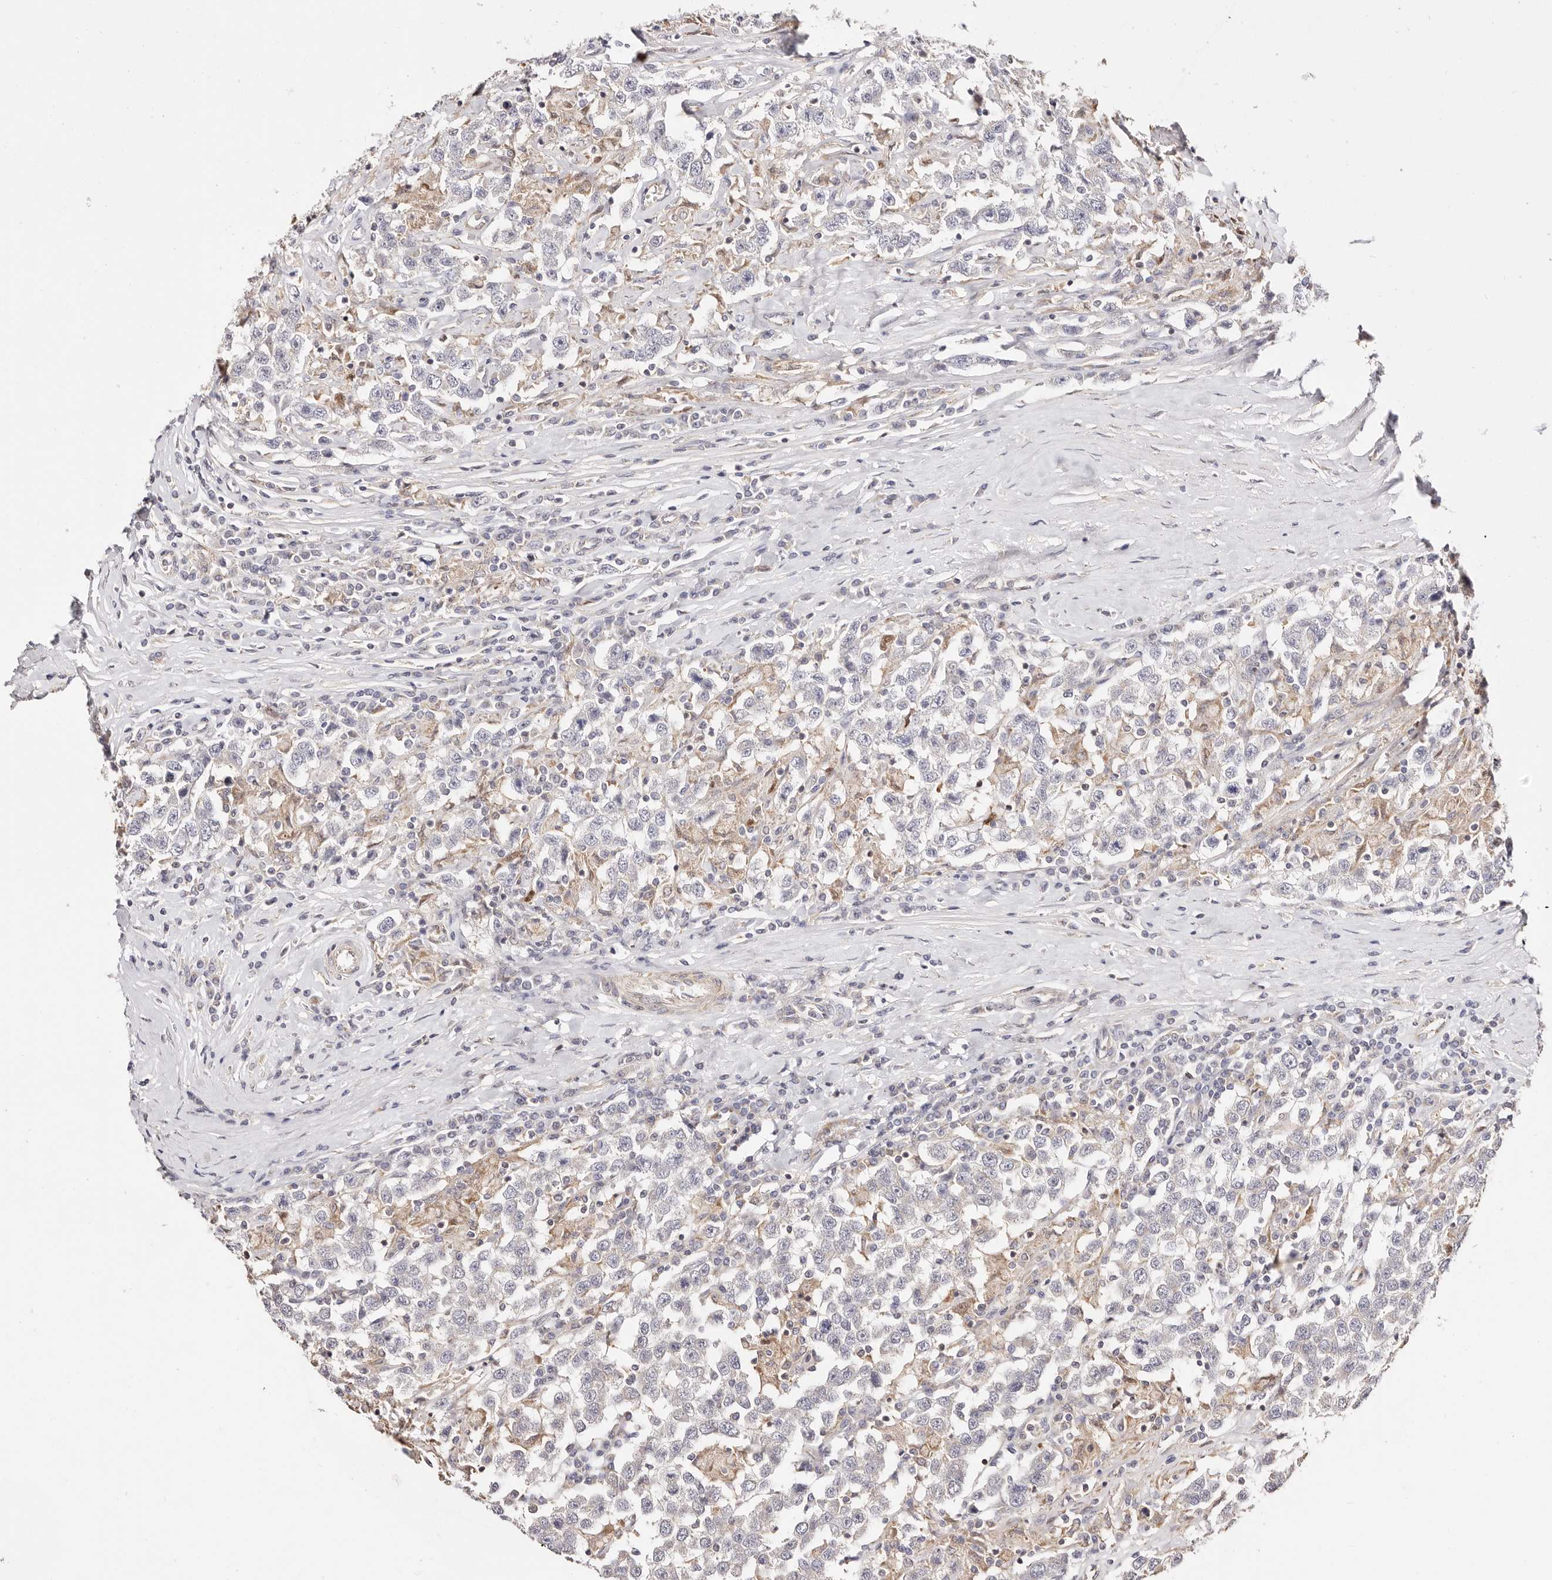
{"staining": {"intensity": "negative", "quantity": "none", "location": "none"}, "tissue": "testis cancer", "cell_type": "Tumor cells", "image_type": "cancer", "snomed": [{"axis": "morphology", "description": "Seminoma, NOS"}, {"axis": "topography", "description": "Testis"}], "caption": "Immunohistochemistry (IHC) photomicrograph of human seminoma (testis) stained for a protein (brown), which shows no expression in tumor cells.", "gene": "MAPK1", "patient": {"sex": "male", "age": 41}}